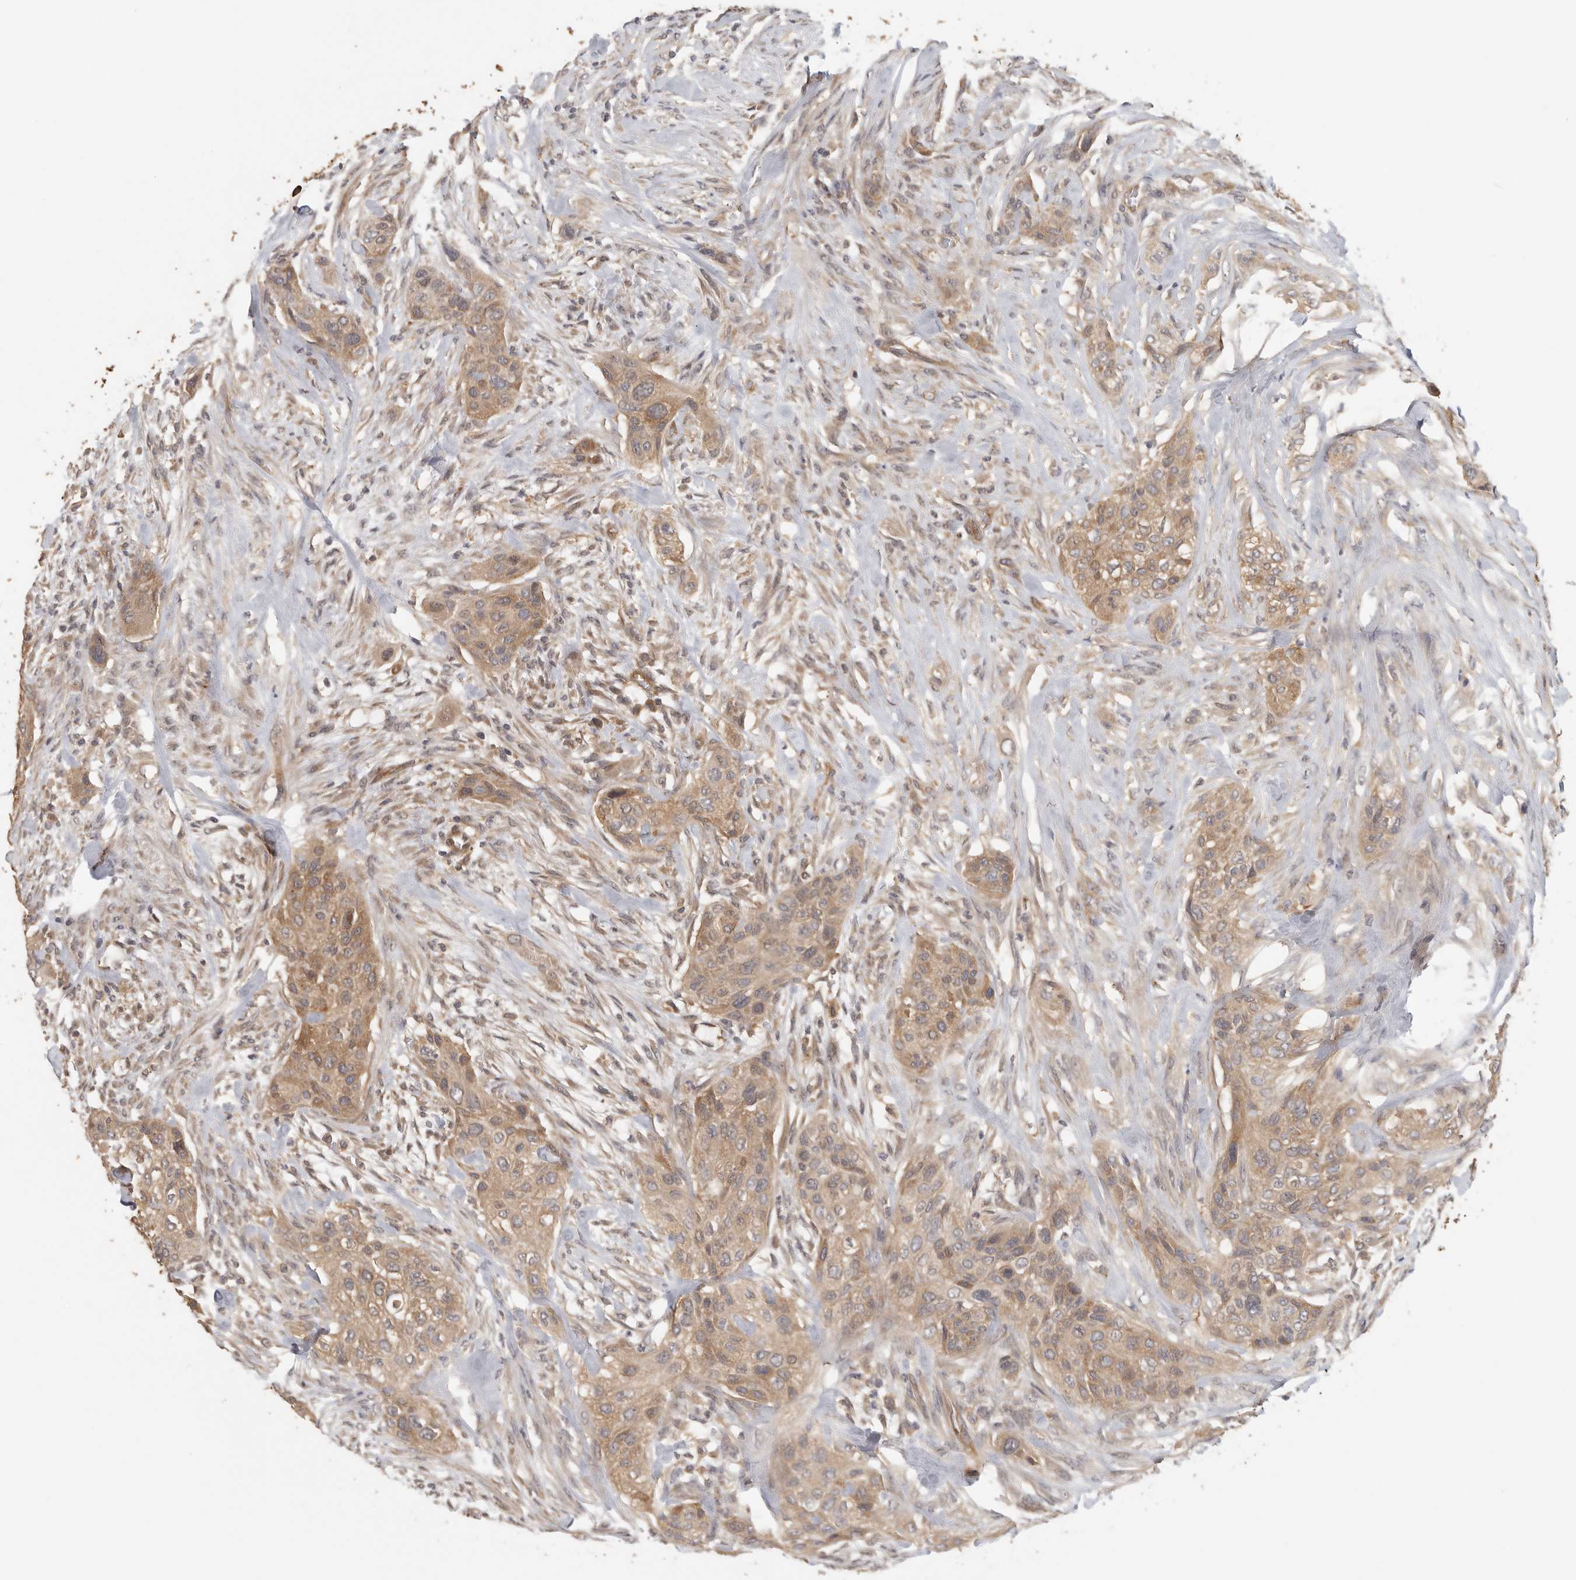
{"staining": {"intensity": "moderate", "quantity": ">75%", "location": "cytoplasmic/membranous"}, "tissue": "urothelial cancer", "cell_type": "Tumor cells", "image_type": "cancer", "snomed": [{"axis": "morphology", "description": "Urothelial carcinoma, High grade"}, {"axis": "topography", "description": "Urinary bladder"}], "caption": "IHC staining of urothelial cancer, which exhibits medium levels of moderate cytoplasmic/membranous expression in about >75% of tumor cells indicating moderate cytoplasmic/membranous protein staining. The staining was performed using DAB (brown) for protein detection and nuclei were counterstained in hematoxylin (blue).", "gene": "CCT8", "patient": {"sex": "male", "age": 35}}